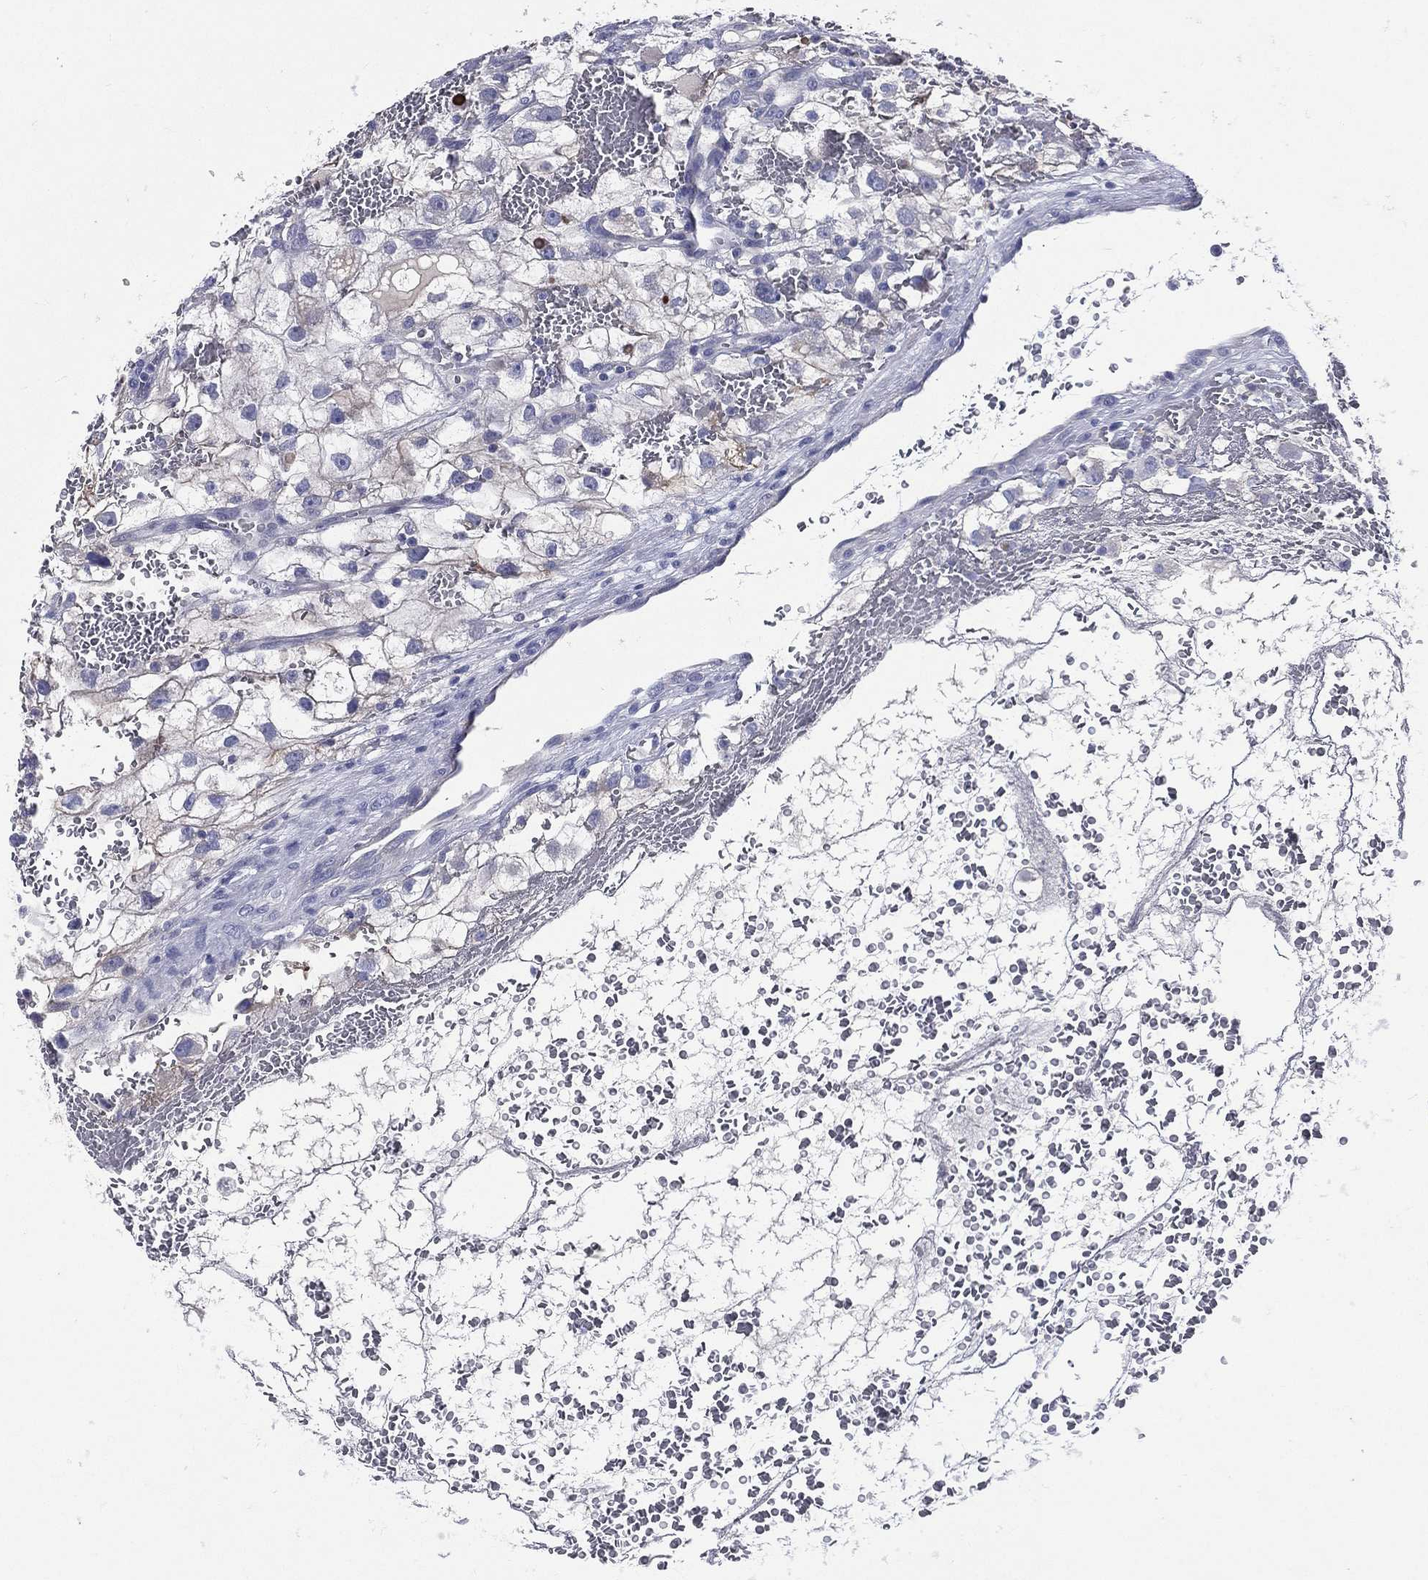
{"staining": {"intensity": "strong", "quantity": "<25%", "location": "cytoplasmic/membranous"}, "tissue": "renal cancer", "cell_type": "Tumor cells", "image_type": "cancer", "snomed": [{"axis": "morphology", "description": "Adenocarcinoma, NOS"}, {"axis": "topography", "description": "Kidney"}], "caption": "The micrograph demonstrates immunohistochemical staining of renal adenocarcinoma. There is strong cytoplasmic/membranous positivity is appreciated in approximately <25% of tumor cells.", "gene": "TGM1", "patient": {"sex": "male", "age": 59}}